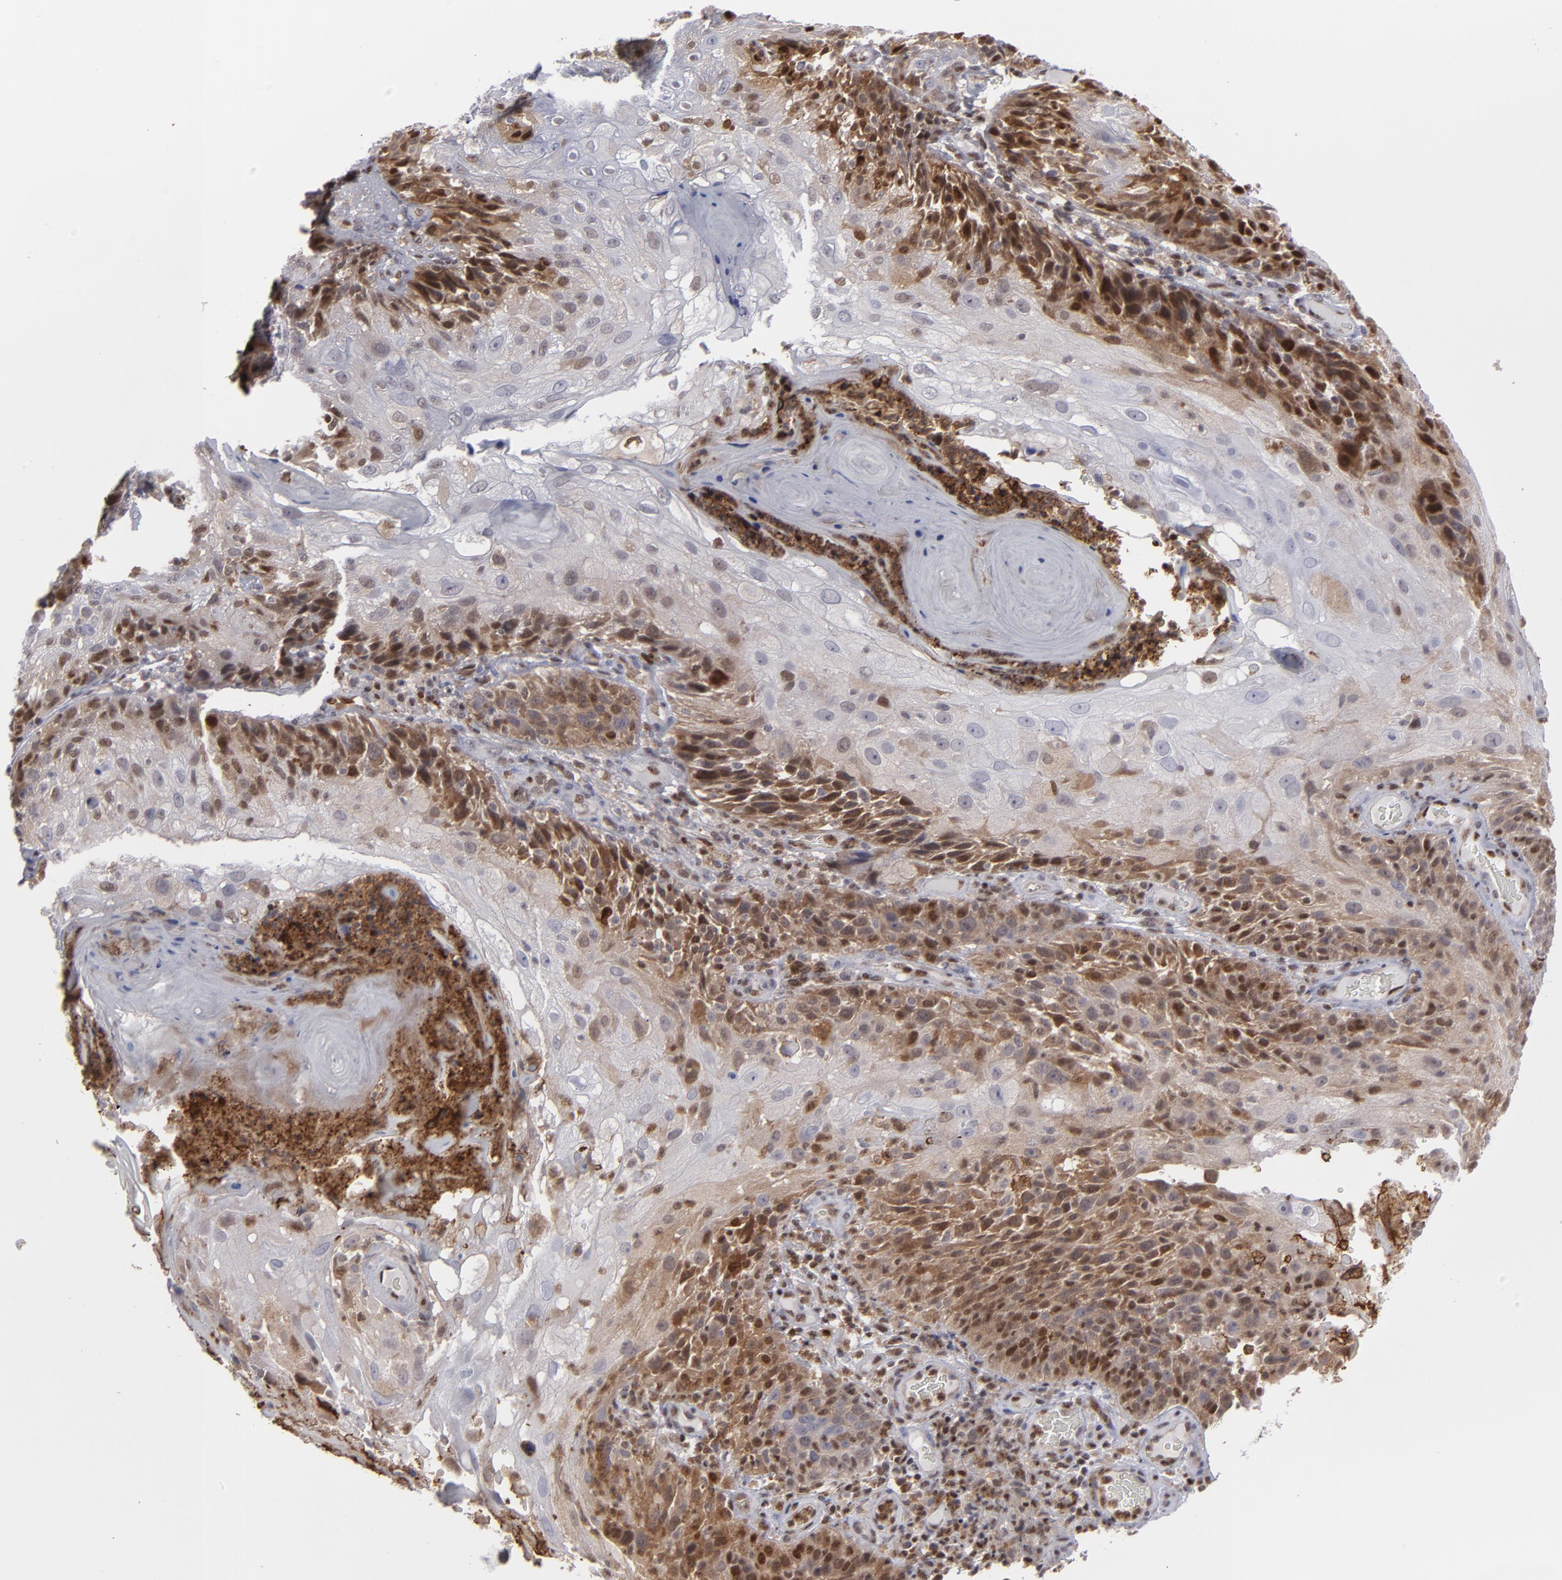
{"staining": {"intensity": "moderate", "quantity": "25%-75%", "location": "cytoplasmic/membranous,nuclear"}, "tissue": "skin cancer", "cell_type": "Tumor cells", "image_type": "cancer", "snomed": [{"axis": "morphology", "description": "Normal tissue, NOS"}, {"axis": "morphology", "description": "Squamous cell carcinoma, NOS"}, {"axis": "topography", "description": "Skin"}], "caption": "Tumor cells reveal moderate cytoplasmic/membranous and nuclear positivity in approximately 25%-75% of cells in skin squamous cell carcinoma. (Brightfield microscopy of DAB IHC at high magnification).", "gene": "GSR", "patient": {"sex": "female", "age": 83}}